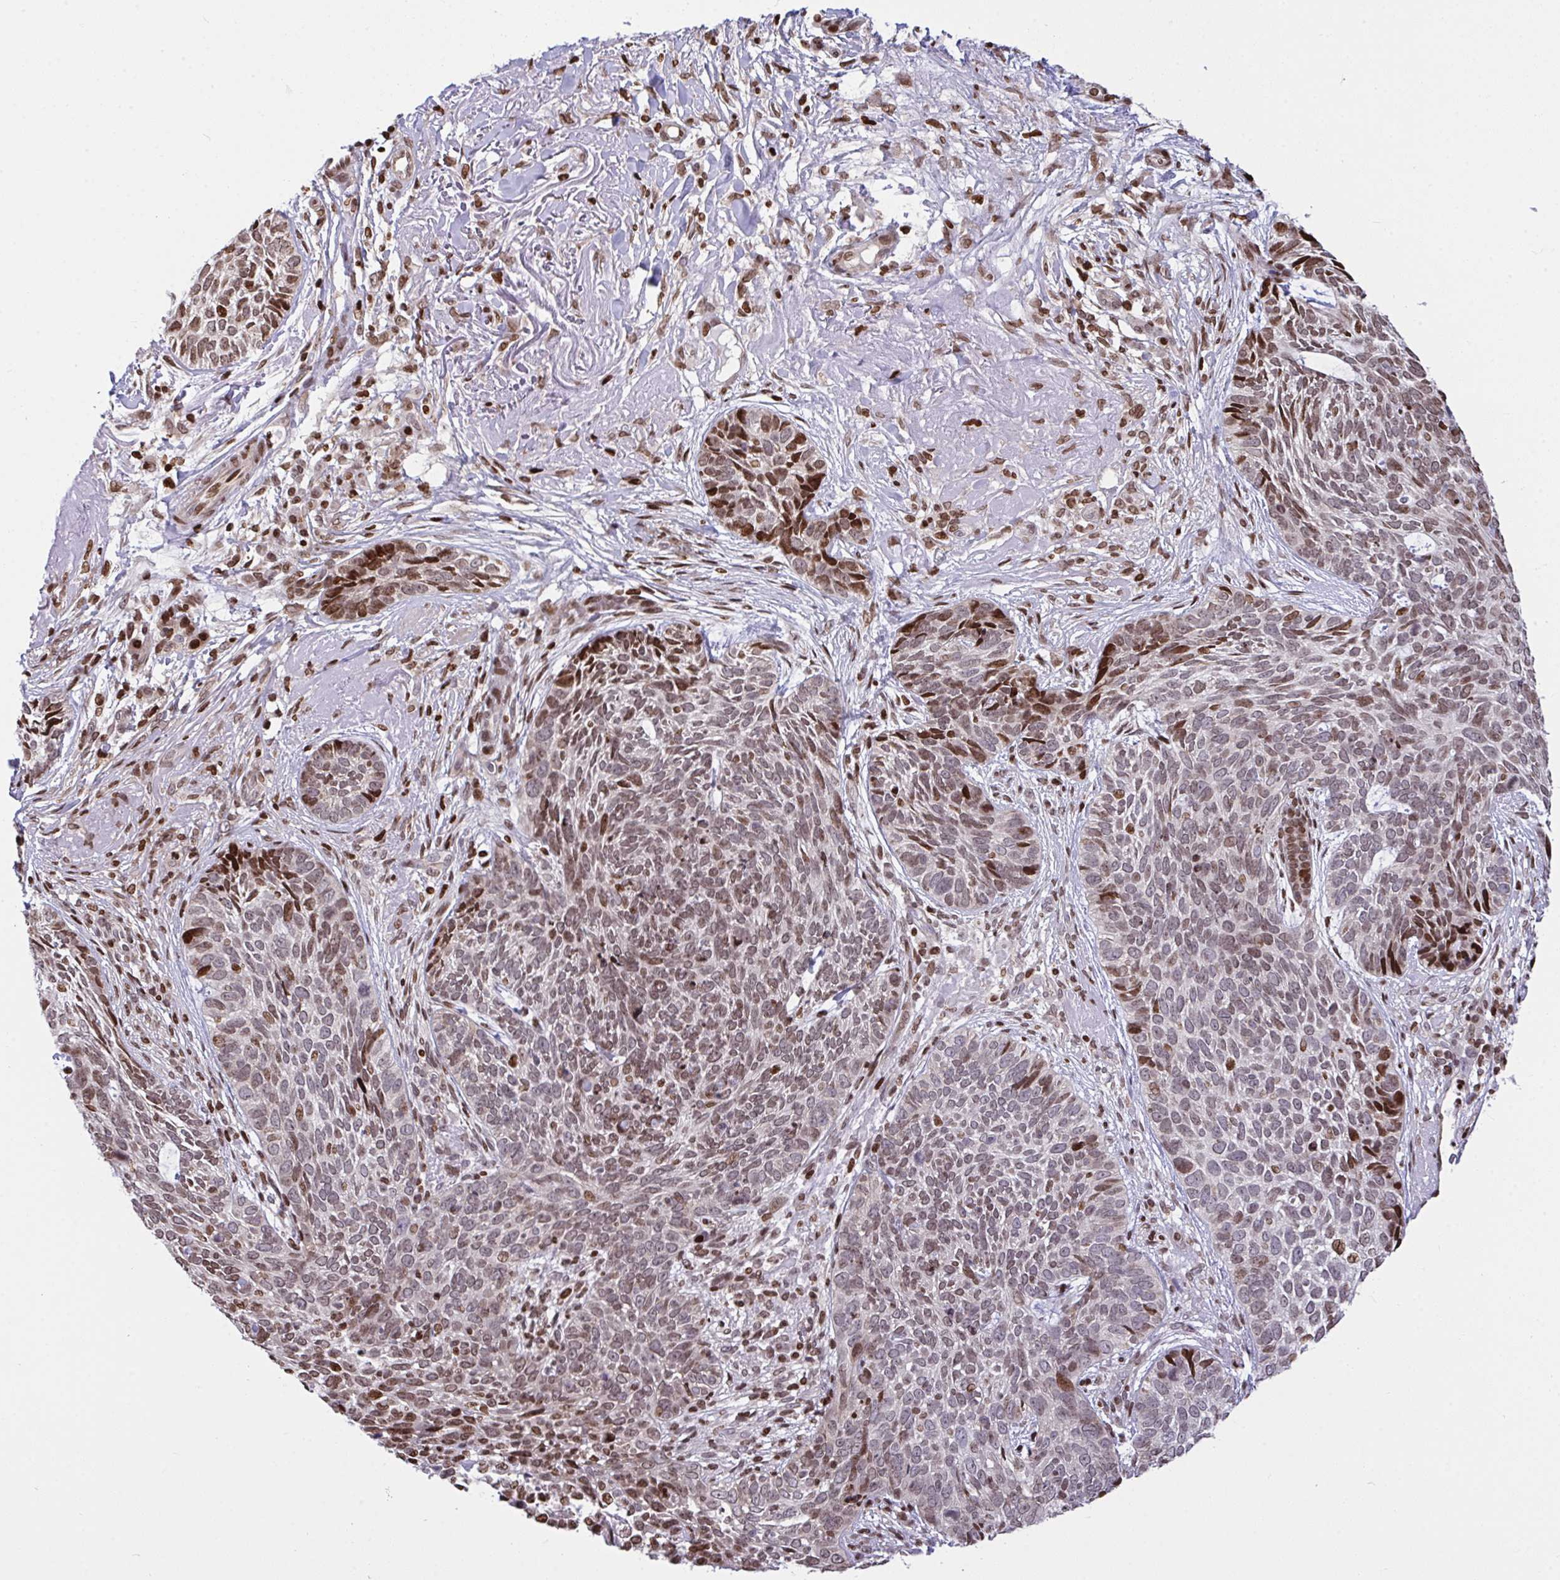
{"staining": {"intensity": "moderate", "quantity": "25%-75%", "location": "nuclear"}, "tissue": "skin cancer", "cell_type": "Tumor cells", "image_type": "cancer", "snomed": [{"axis": "morphology", "description": "Basal cell carcinoma"}, {"axis": "topography", "description": "Skin"}, {"axis": "topography", "description": "Skin of face"}], "caption": "Human skin basal cell carcinoma stained for a protein (brown) shows moderate nuclear positive expression in about 25%-75% of tumor cells.", "gene": "RAPGEF5", "patient": {"sex": "female", "age": 95}}